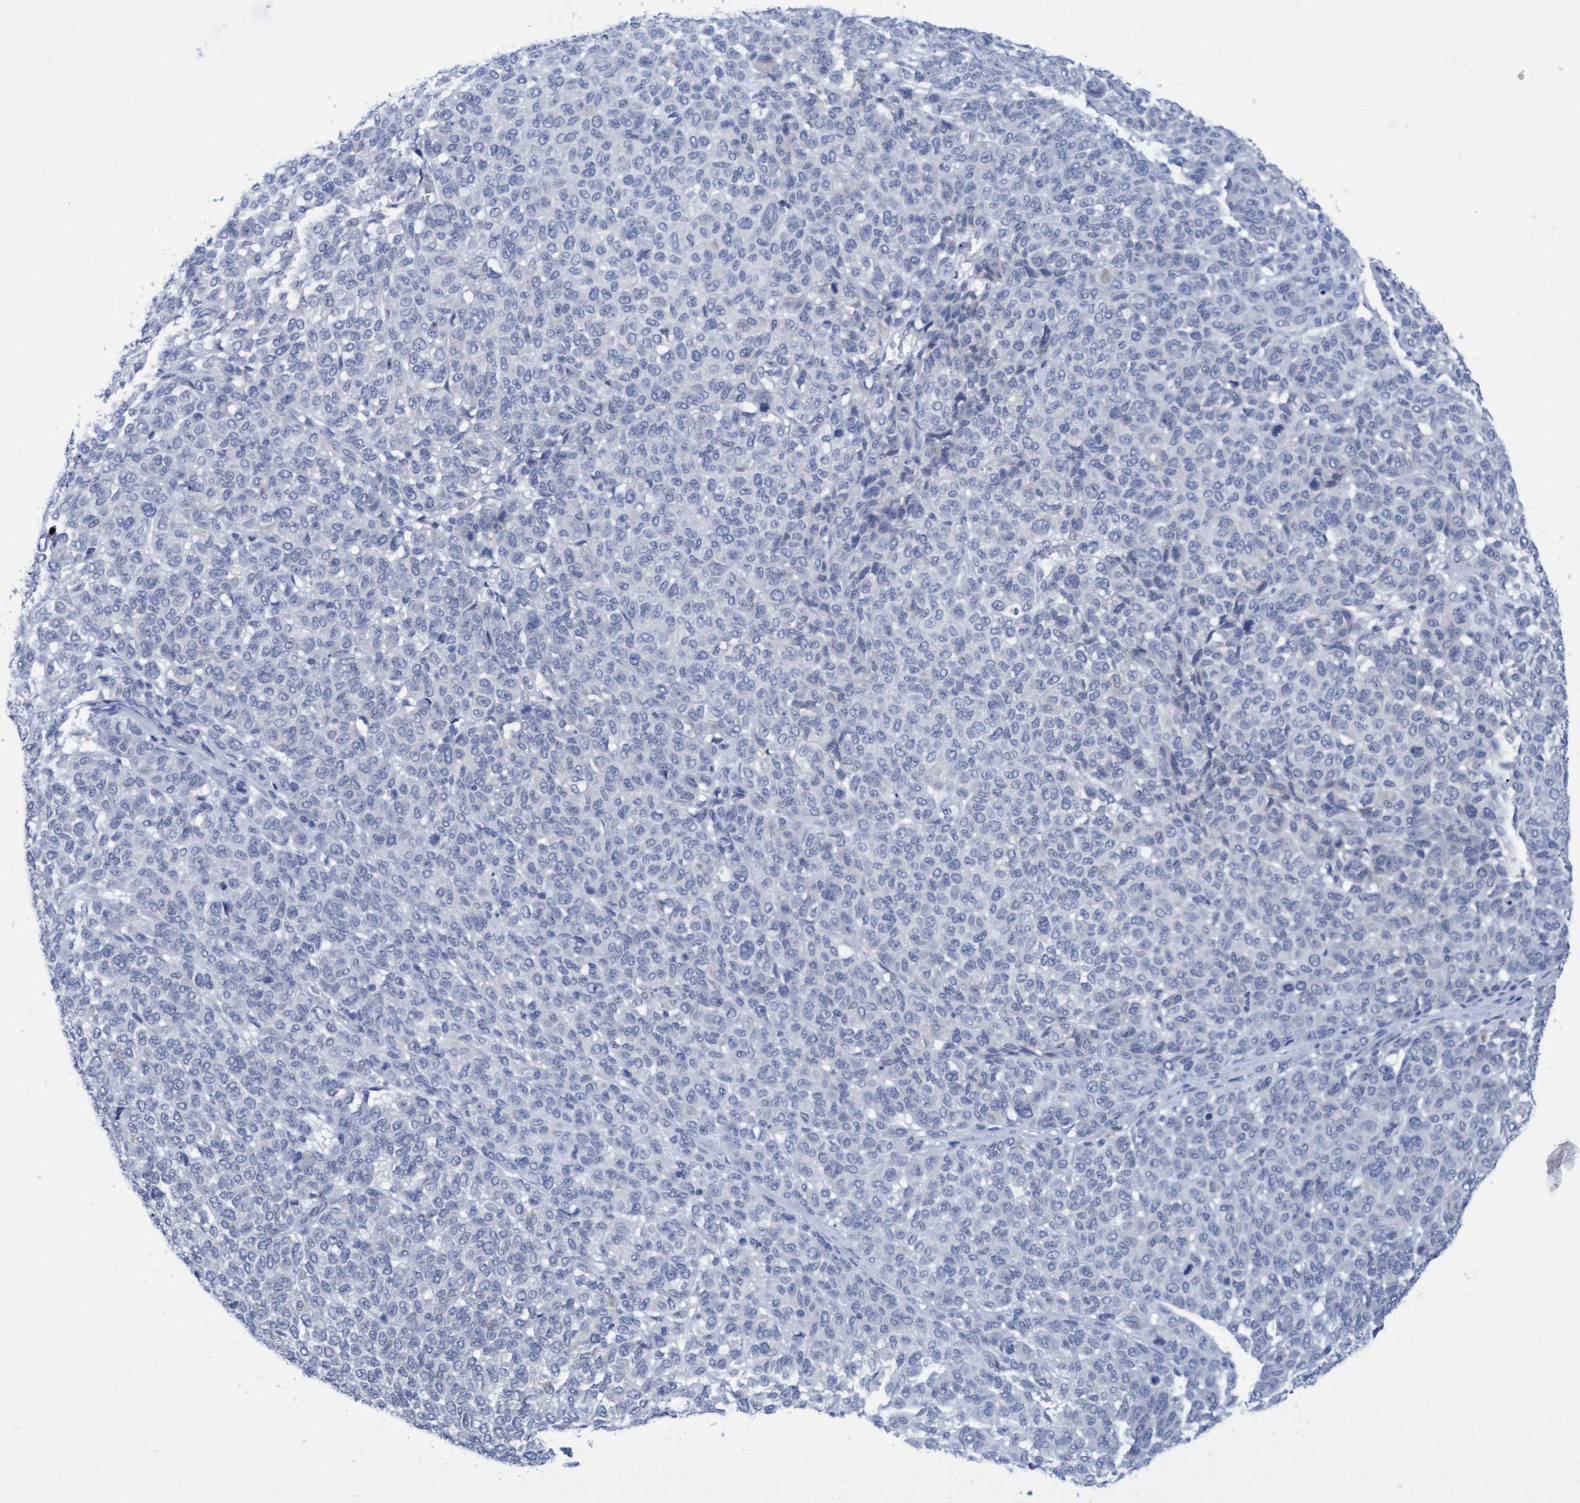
{"staining": {"intensity": "negative", "quantity": "none", "location": "none"}, "tissue": "melanoma", "cell_type": "Tumor cells", "image_type": "cancer", "snomed": [{"axis": "morphology", "description": "Malignant melanoma, NOS"}, {"axis": "topography", "description": "Skin"}], "caption": "This is an immunohistochemistry (IHC) micrograph of human malignant melanoma. There is no staining in tumor cells.", "gene": "SSTR3", "patient": {"sex": "male", "age": 59}}